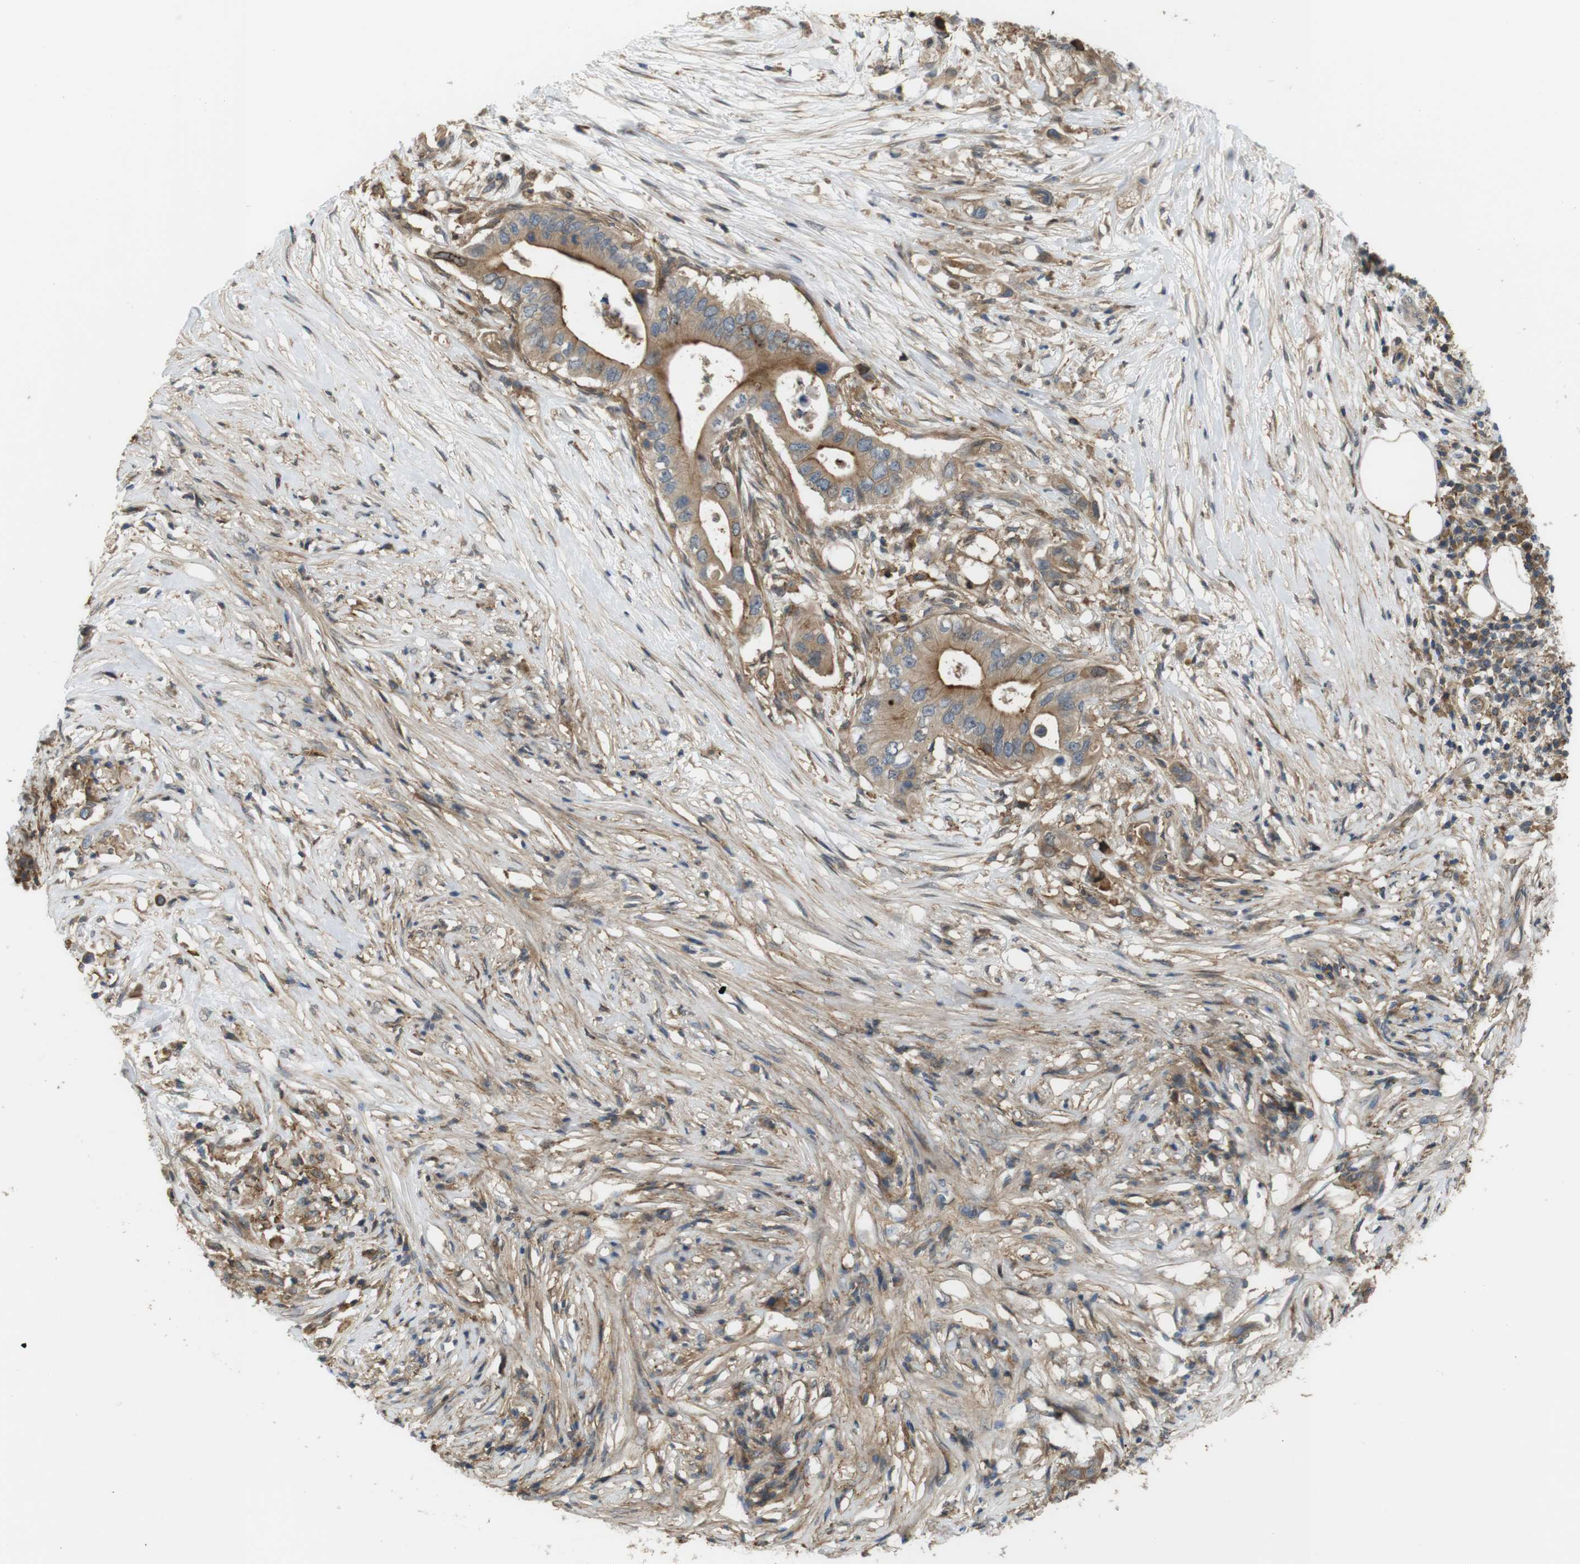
{"staining": {"intensity": "moderate", "quantity": ">75%", "location": "cytoplasmic/membranous"}, "tissue": "pancreatic cancer", "cell_type": "Tumor cells", "image_type": "cancer", "snomed": [{"axis": "morphology", "description": "Adenocarcinoma, NOS"}, {"axis": "topography", "description": "Pancreas"}], "caption": "Human pancreatic adenocarcinoma stained for a protein (brown) shows moderate cytoplasmic/membranous positive positivity in approximately >75% of tumor cells.", "gene": "DDAH2", "patient": {"sex": "male", "age": 77}}